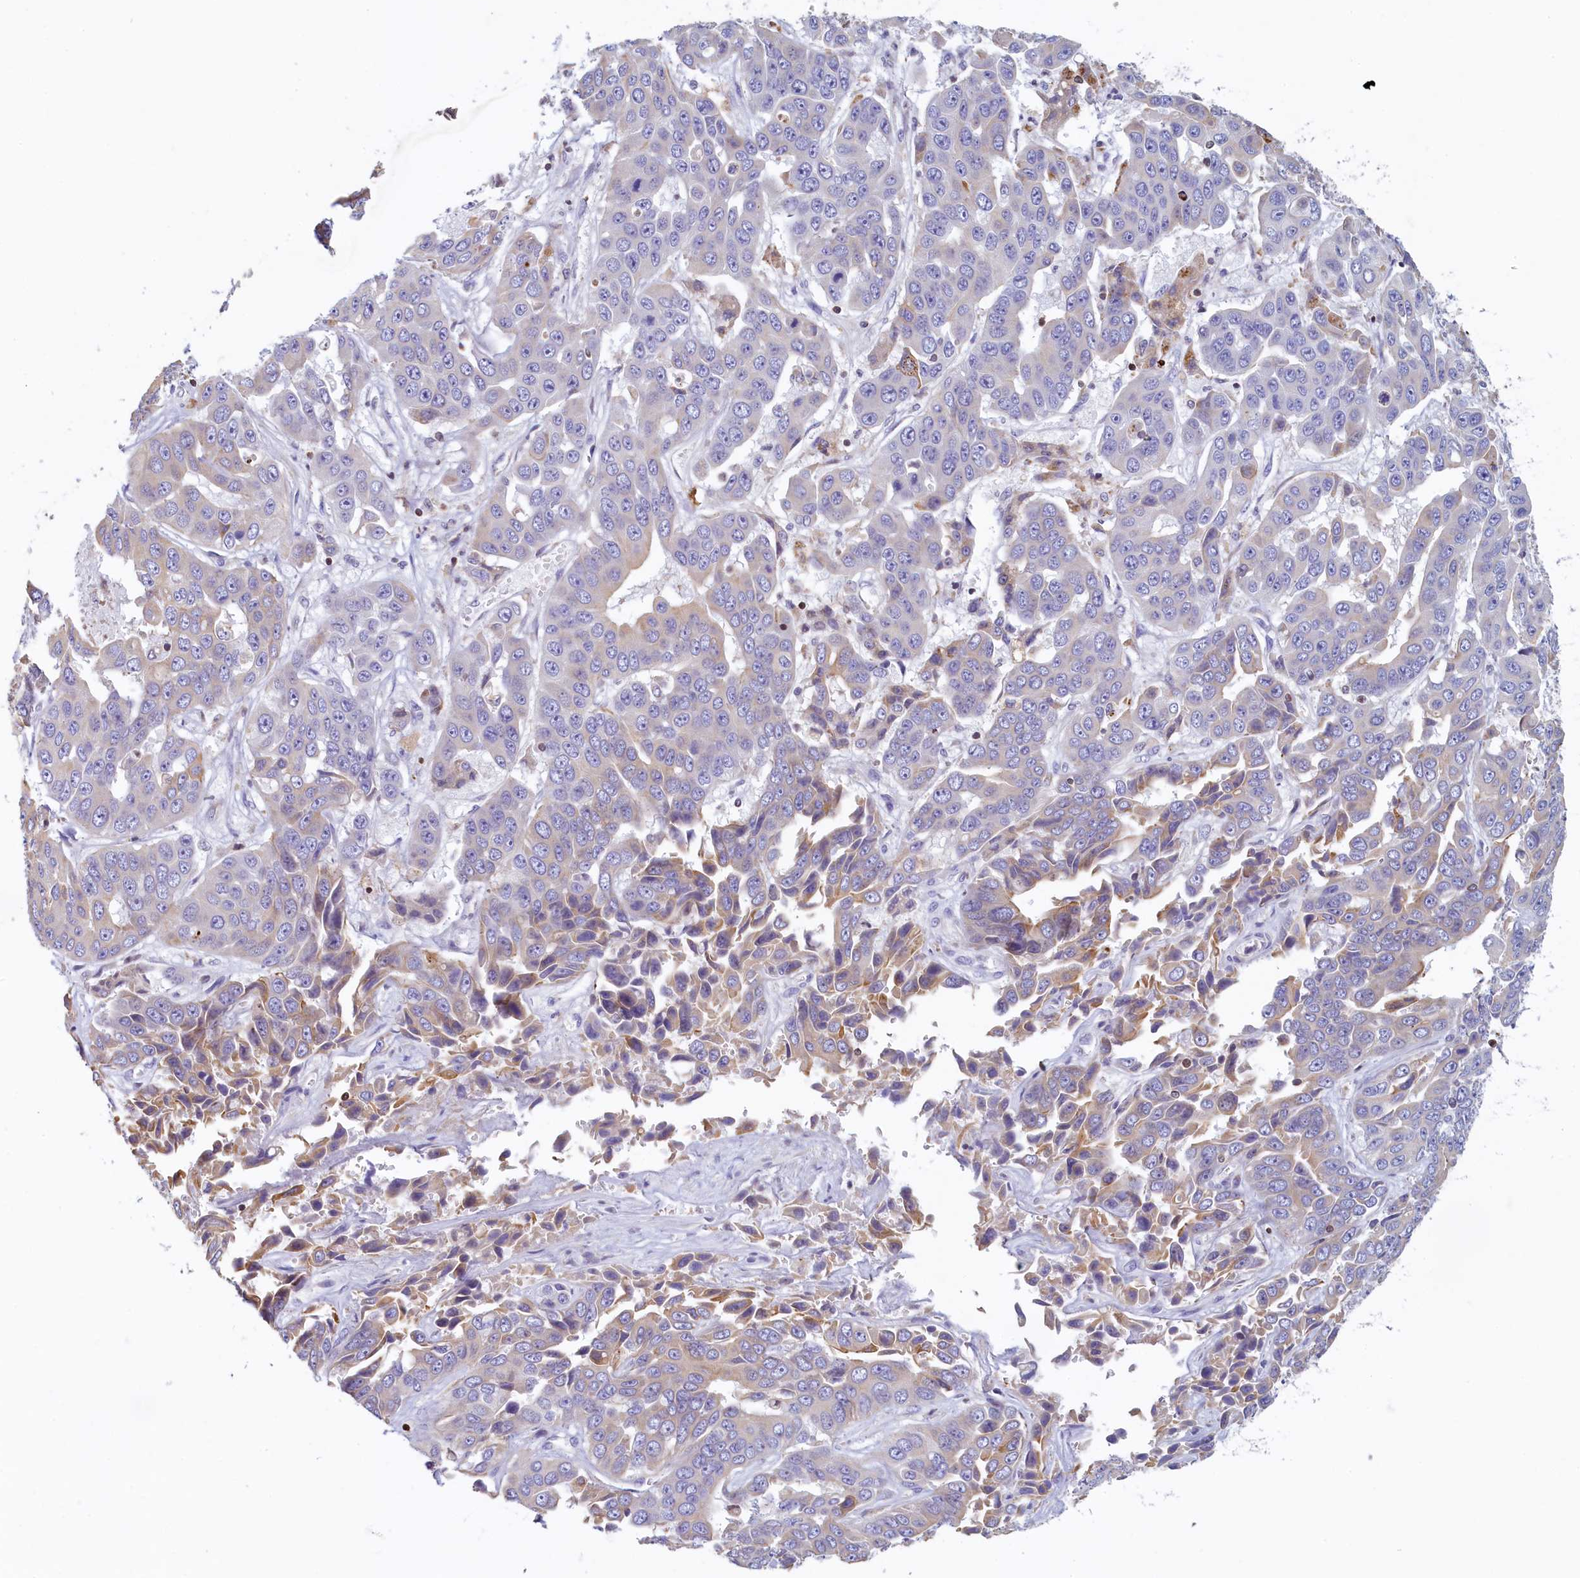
{"staining": {"intensity": "negative", "quantity": "none", "location": "none"}, "tissue": "liver cancer", "cell_type": "Tumor cells", "image_type": "cancer", "snomed": [{"axis": "morphology", "description": "Cholangiocarcinoma"}, {"axis": "topography", "description": "Liver"}], "caption": "This is a image of immunohistochemistry staining of cholangiocarcinoma (liver), which shows no expression in tumor cells.", "gene": "TRAF3IP3", "patient": {"sex": "female", "age": 52}}